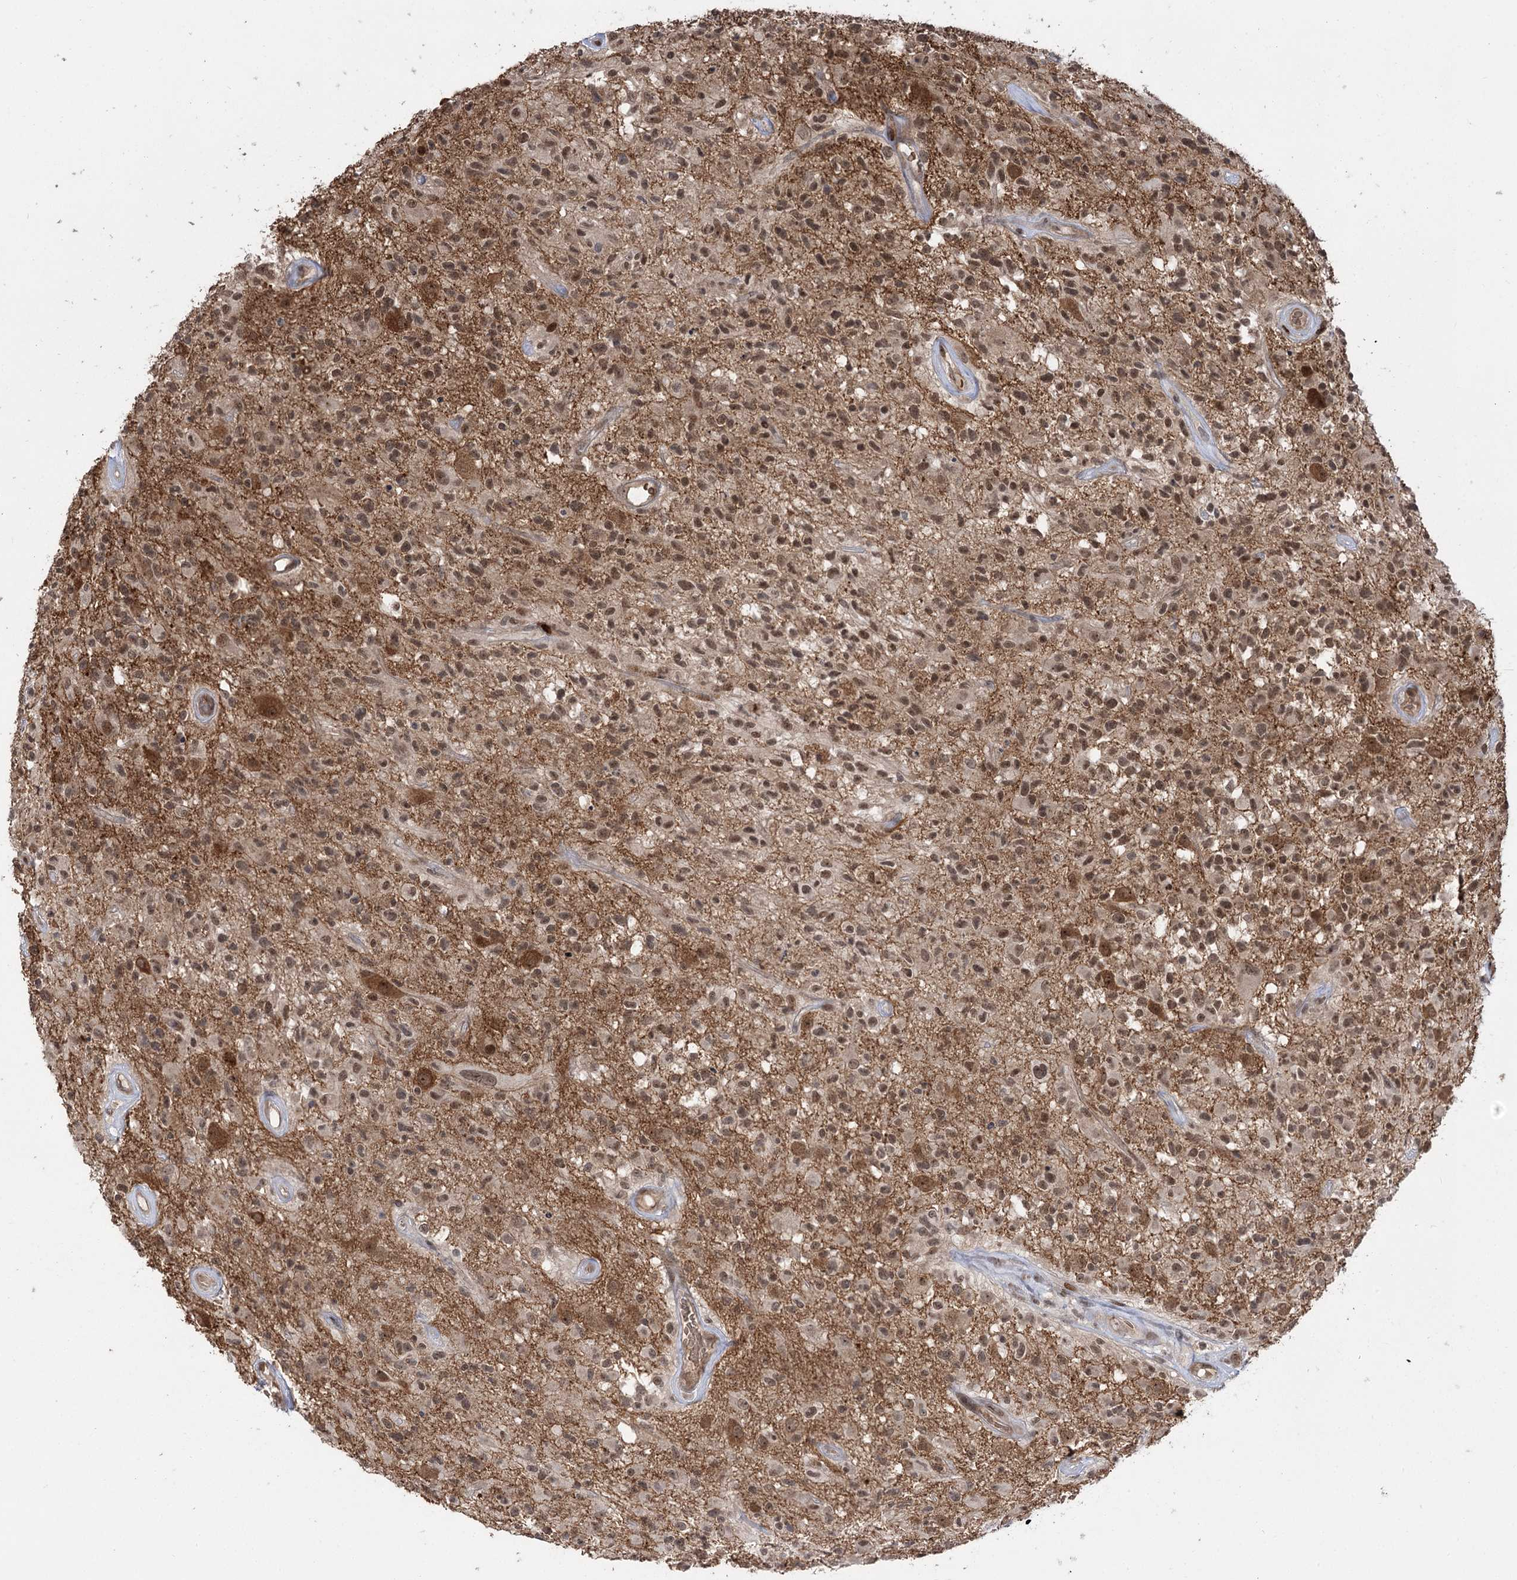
{"staining": {"intensity": "moderate", "quantity": ">75%", "location": "nuclear"}, "tissue": "glioma", "cell_type": "Tumor cells", "image_type": "cancer", "snomed": [{"axis": "morphology", "description": "Glioma, malignant, High grade"}, {"axis": "morphology", "description": "Glioblastoma, NOS"}, {"axis": "topography", "description": "Brain"}], "caption": "Tumor cells display moderate nuclear expression in approximately >75% of cells in glioma.", "gene": "HELQ", "patient": {"sex": "male", "age": 60}}